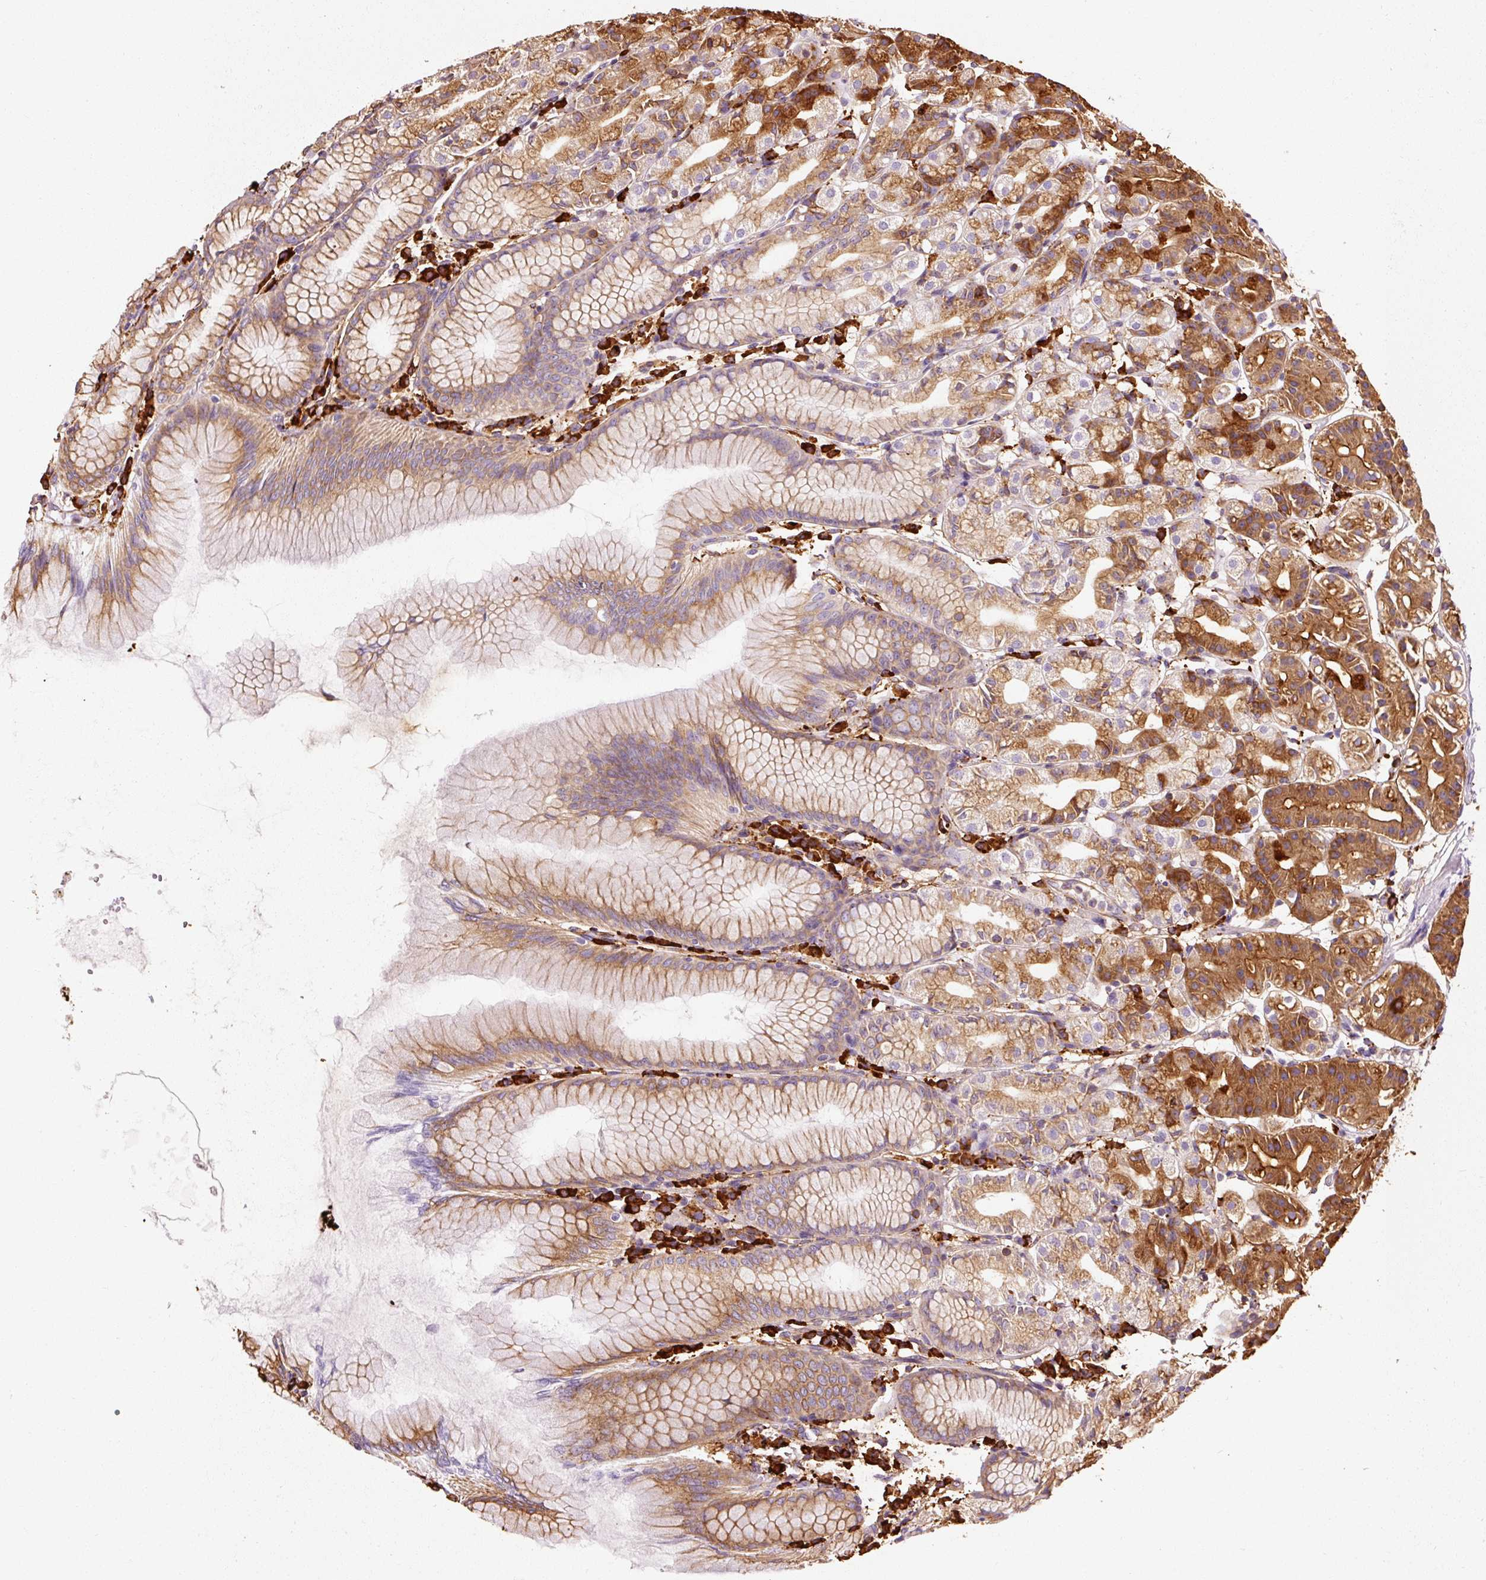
{"staining": {"intensity": "strong", "quantity": "25%-75%", "location": "cytoplasmic/membranous"}, "tissue": "stomach", "cell_type": "Glandular cells", "image_type": "normal", "snomed": [{"axis": "morphology", "description": "Normal tissue, NOS"}, {"axis": "topography", "description": "Stomach"}], "caption": "The micrograph reveals immunohistochemical staining of normal stomach. There is strong cytoplasmic/membranous staining is appreciated in about 25%-75% of glandular cells. (IHC, brightfield microscopy, high magnification).", "gene": "ENSG00000256500", "patient": {"sex": "female", "age": 57}}